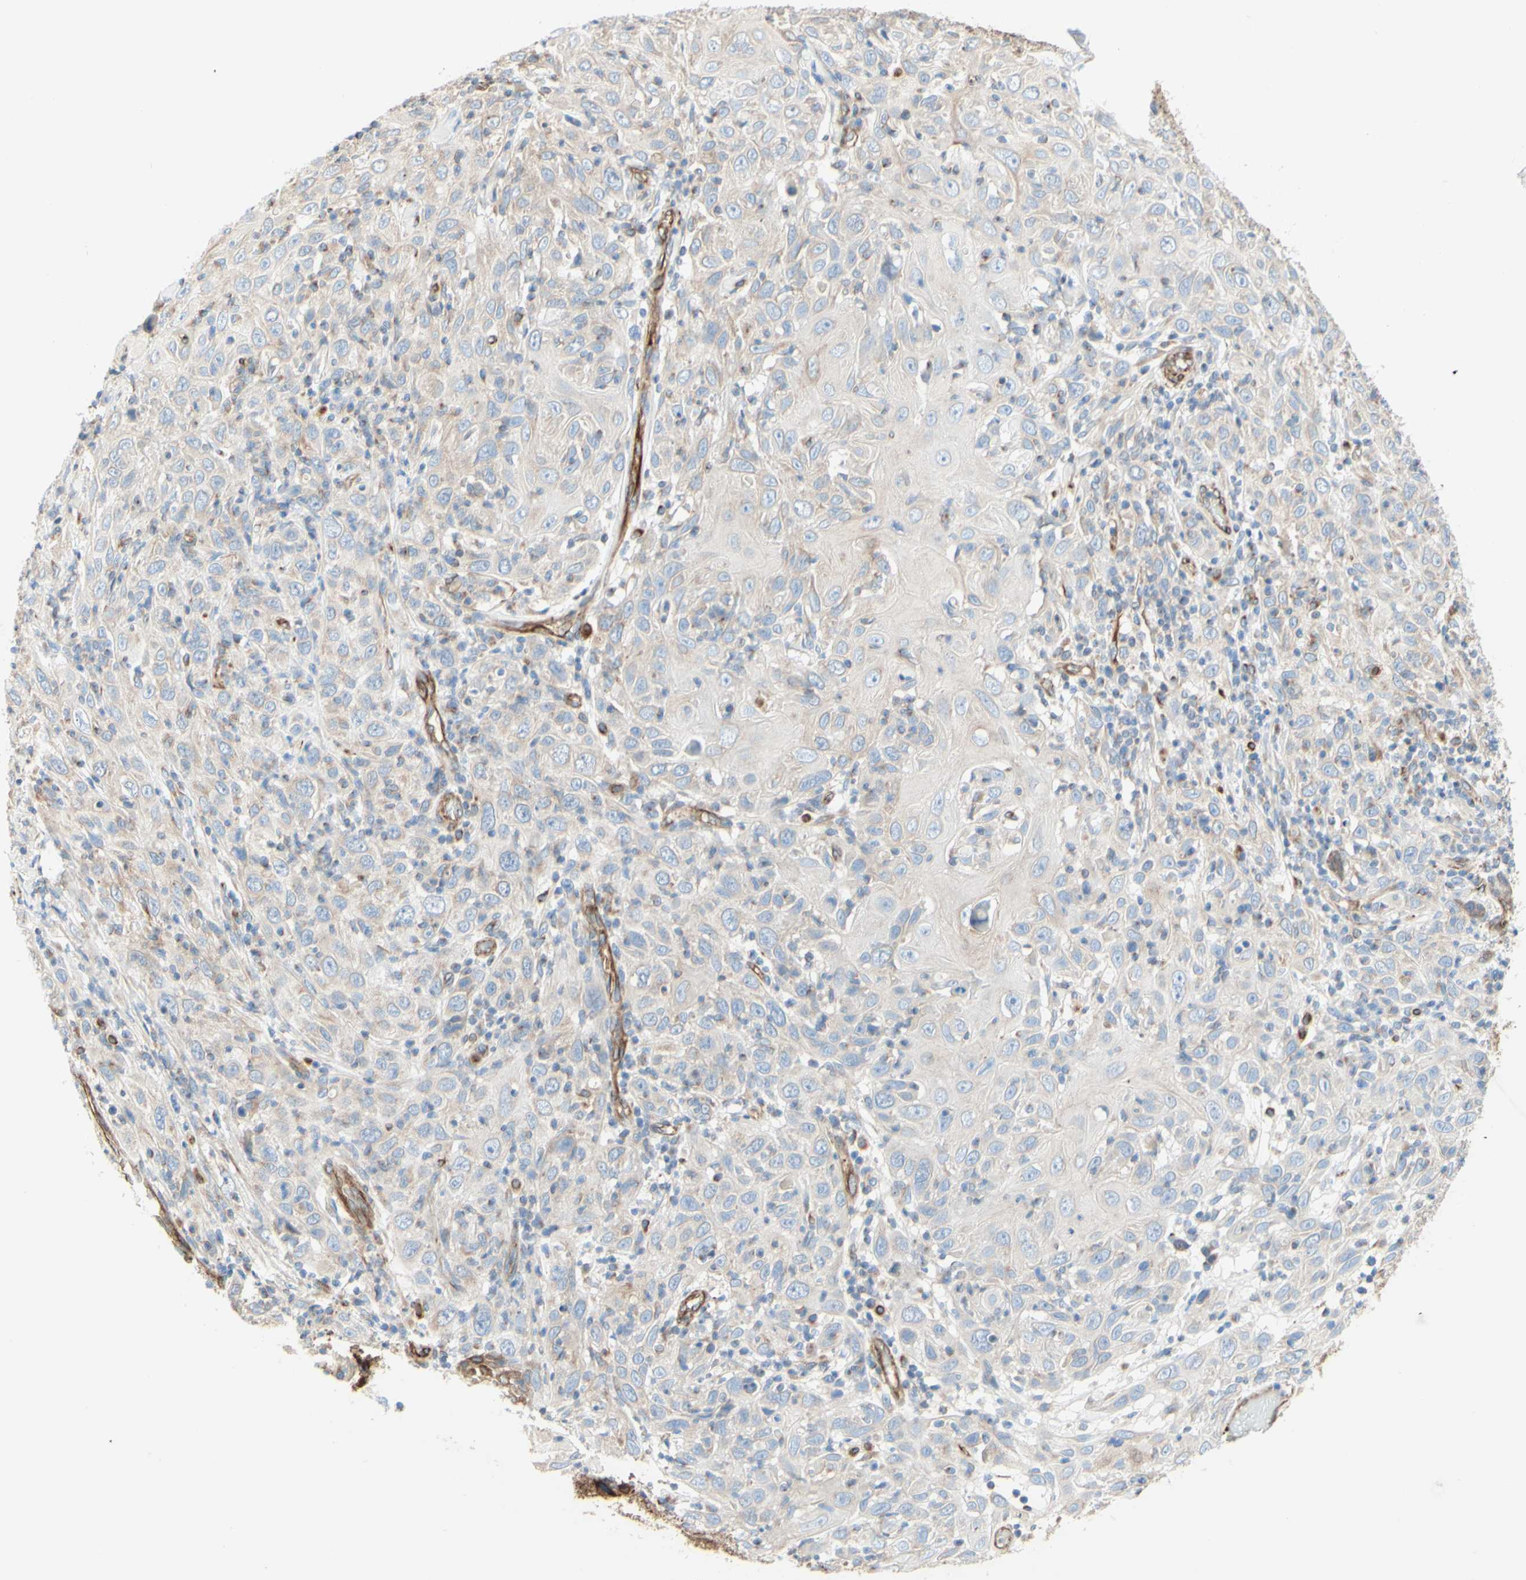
{"staining": {"intensity": "negative", "quantity": "none", "location": "none"}, "tissue": "skin cancer", "cell_type": "Tumor cells", "image_type": "cancer", "snomed": [{"axis": "morphology", "description": "Squamous cell carcinoma, NOS"}, {"axis": "topography", "description": "Skin"}], "caption": "Immunohistochemical staining of skin cancer (squamous cell carcinoma) demonstrates no significant staining in tumor cells.", "gene": "ENDOD1", "patient": {"sex": "female", "age": 88}}